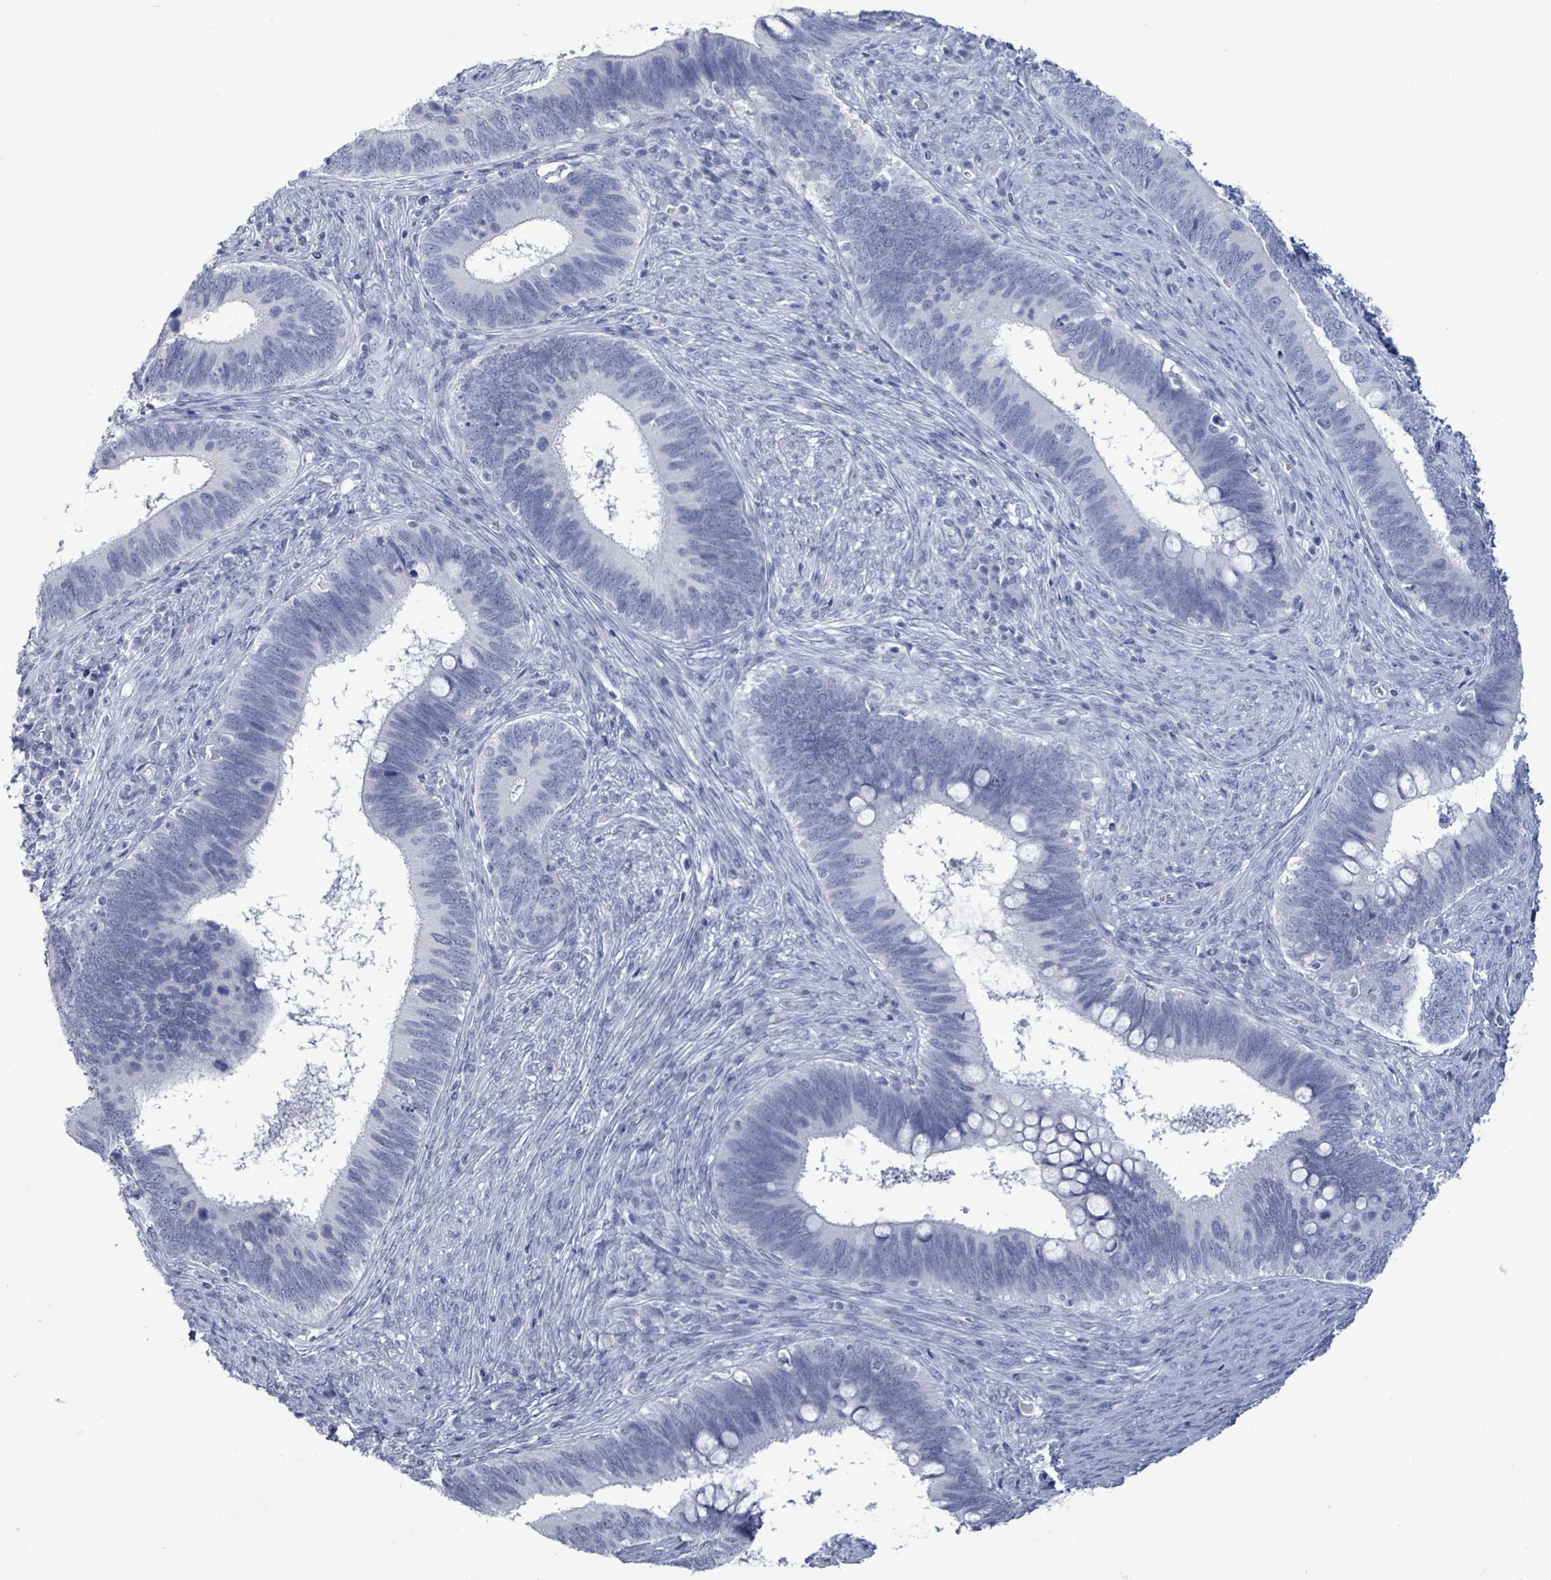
{"staining": {"intensity": "negative", "quantity": "none", "location": "none"}, "tissue": "cervical cancer", "cell_type": "Tumor cells", "image_type": "cancer", "snomed": [{"axis": "morphology", "description": "Adenocarcinoma, NOS"}, {"axis": "topography", "description": "Cervix"}], "caption": "There is no significant staining in tumor cells of adenocarcinoma (cervical). (Immunohistochemistry, brightfield microscopy, high magnification).", "gene": "NKX2-1", "patient": {"sex": "female", "age": 42}}